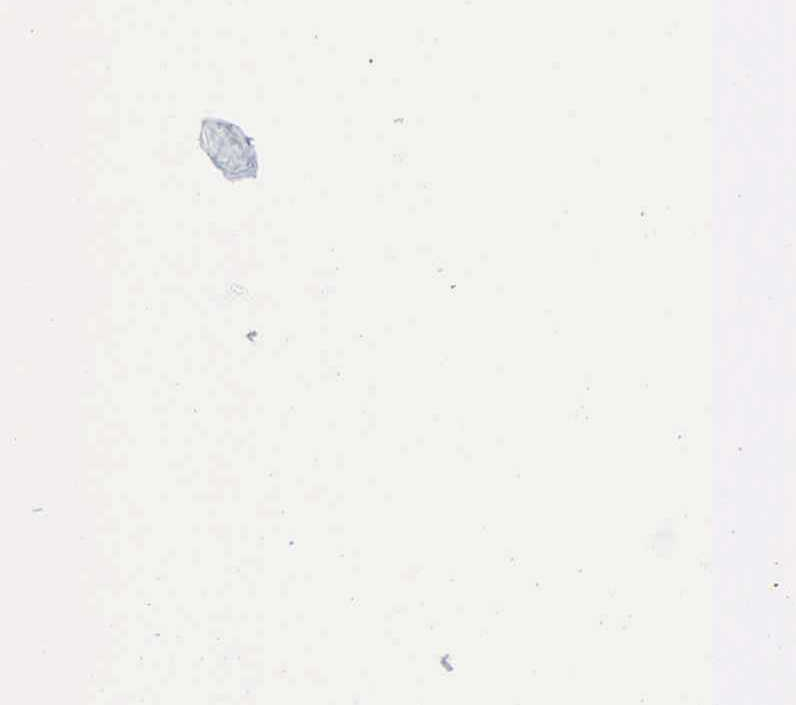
{"staining": {"intensity": "negative", "quantity": "none", "location": "none"}, "tissue": "salivary gland", "cell_type": "Glandular cells", "image_type": "normal", "snomed": [{"axis": "morphology", "description": "Normal tissue, NOS"}, {"axis": "topography", "description": "Salivary gland"}], "caption": "Immunohistochemistry histopathology image of benign human salivary gland stained for a protein (brown), which displays no staining in glandular cells.", "gene": "FGF2", "patient": {"sex": "male", "age": 54}}